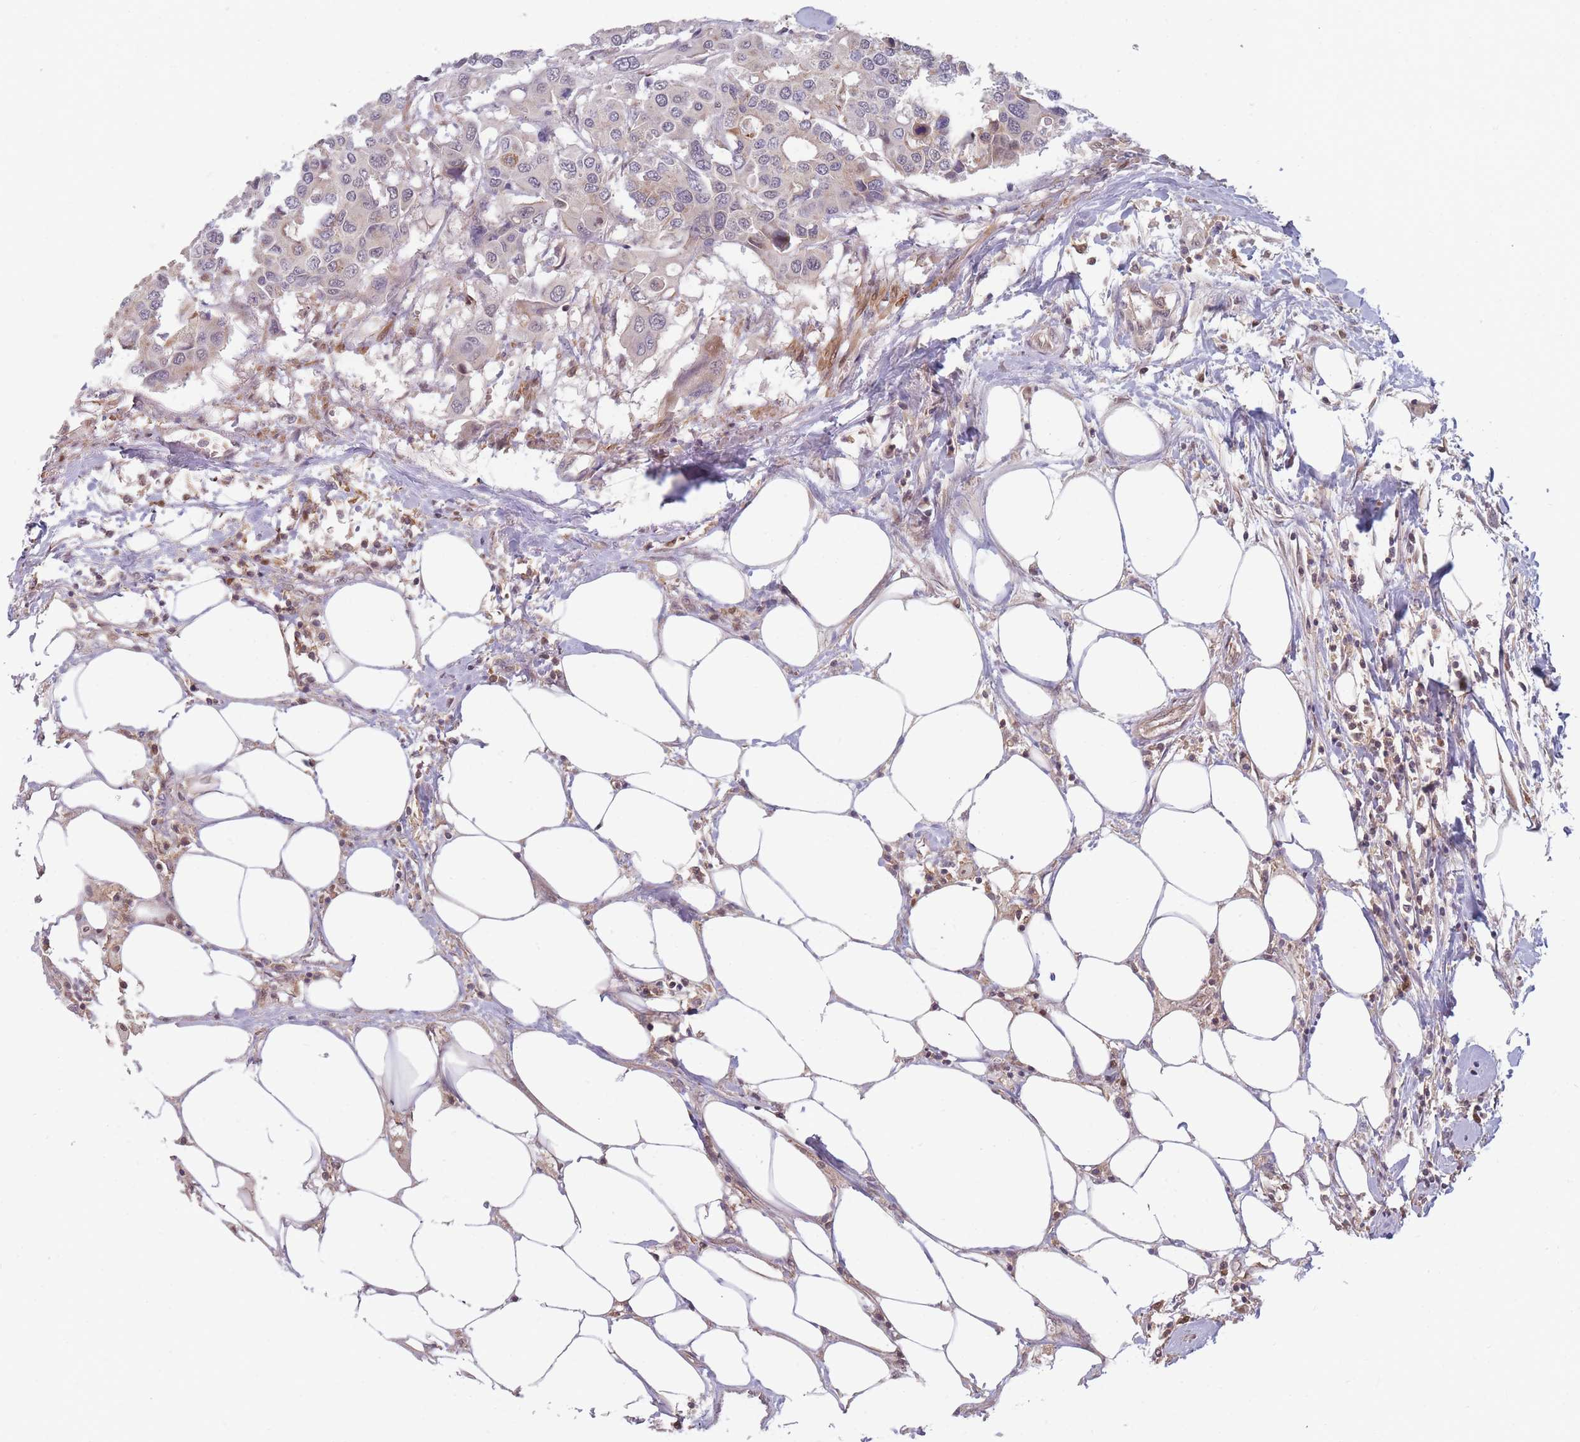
{"staining": {"intensity": "weak", "quantity": "<25%", "location": "cytoplasmic/membranous"}, "tissue": "colorectal cancer", "cell_type": "Tumor cells", "image_type": "cancer", "snomed": [{"axis": "morphology", "description": "Adenocarcinoma, NOS"}, {"axis": "topography", "description": "Colon"}], "caption": "An image of colorectal cancer (adenocarcinoma) stained for a protein demonstrates no brown staining in tumor cells.", "gene": "FAM153A", "patient": {"sex": "male", "age": 77}}